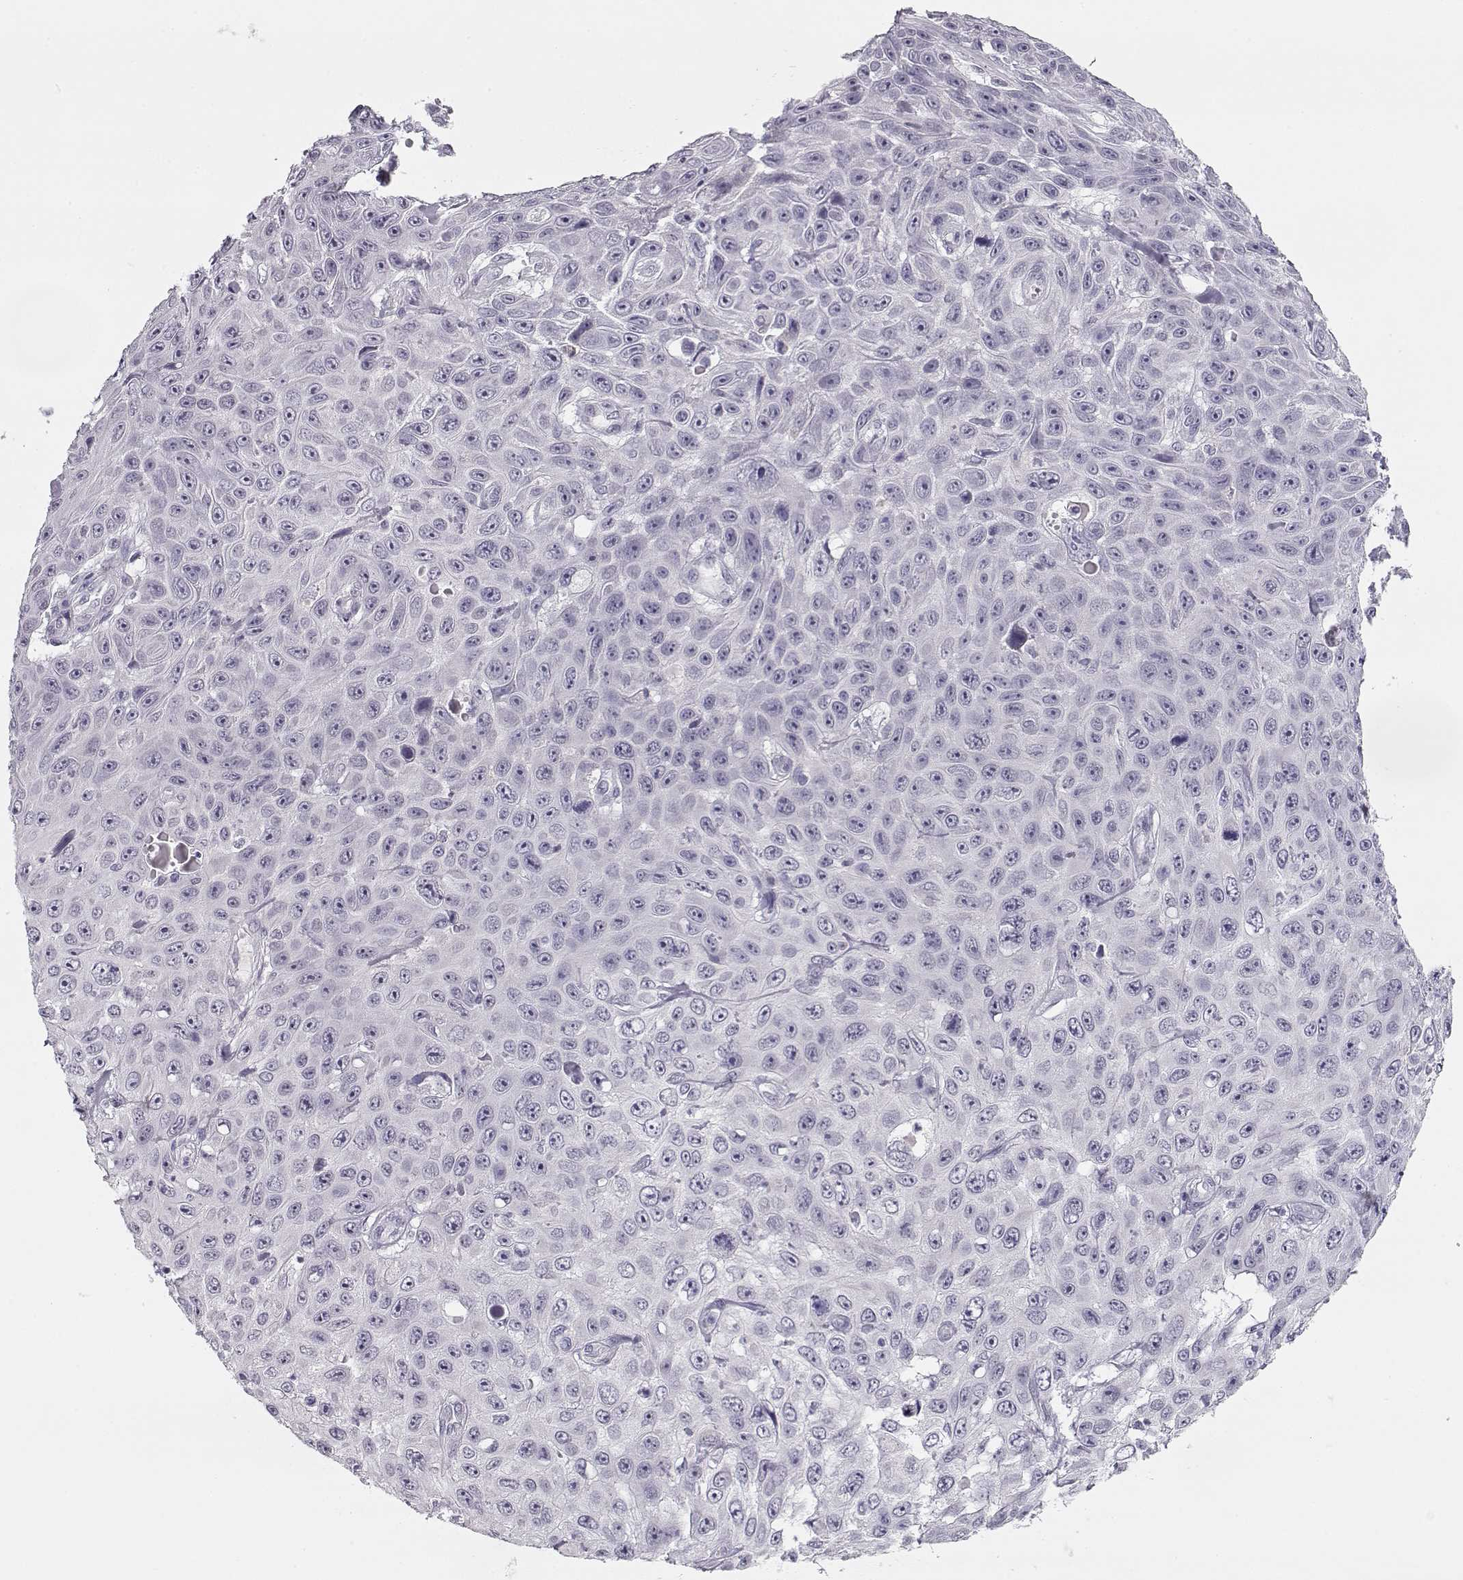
{"staining": {"intensity": "negative", "quantity": "none", "location": "none"}, "tissue": "skin cancer", "cell_type": "Tumor cells", "image_type": "cancer", "snomed": [{"axis": "morphology", "description": "Squamous cell carcinoma, NOS"}, {"axis": "topography", "description": "Skin"}], "caption": "Immunohistochemical staining of skin cancer demonstrates no significant staining in tumor cells.", "gene": "IMPG1", "patient": {"sex": "male", "age": 82}}